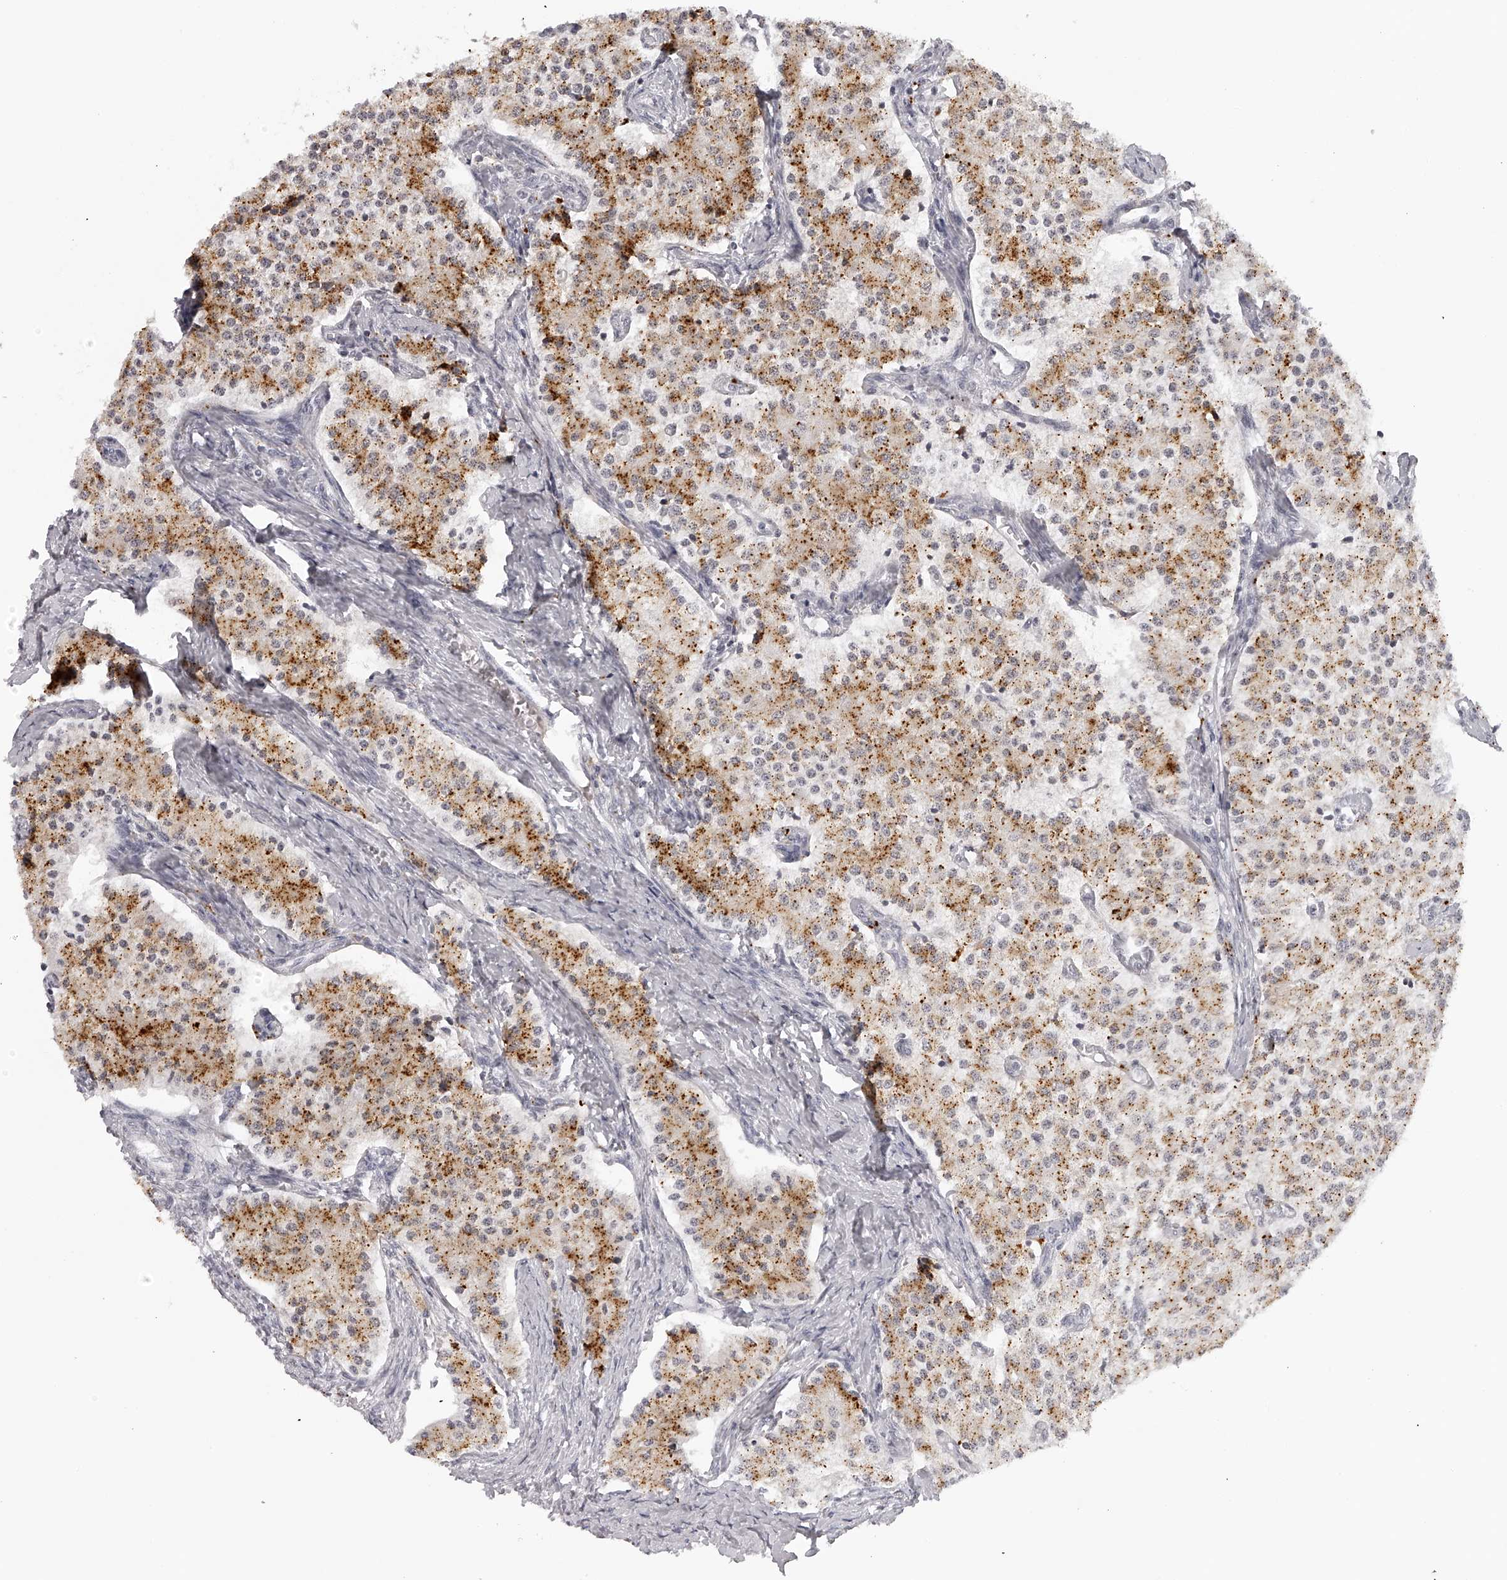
{"staining": {"intensity": "moderate", "quantity": ">75%", "location": "cytoplasmic/membranous"}, "tissue": "carcinoid", "cell_type": "Tumor cells", "image_type": "cancer", "snomed": [{"axis": "morphology", "description": "Carcinoid, malignant, NOS"}, {"axis": "topography", "description": "Colon"}], "caption": "Immunohistochemistry photomicrograph of human carcinoid stained for a protein (brown), which demonstrates medium levels of moderate cytoplasmic/membranous expression in about >75% of tumor cells.", "gene": "RNF220", "patient": {"sex": "female", "age": 52}}